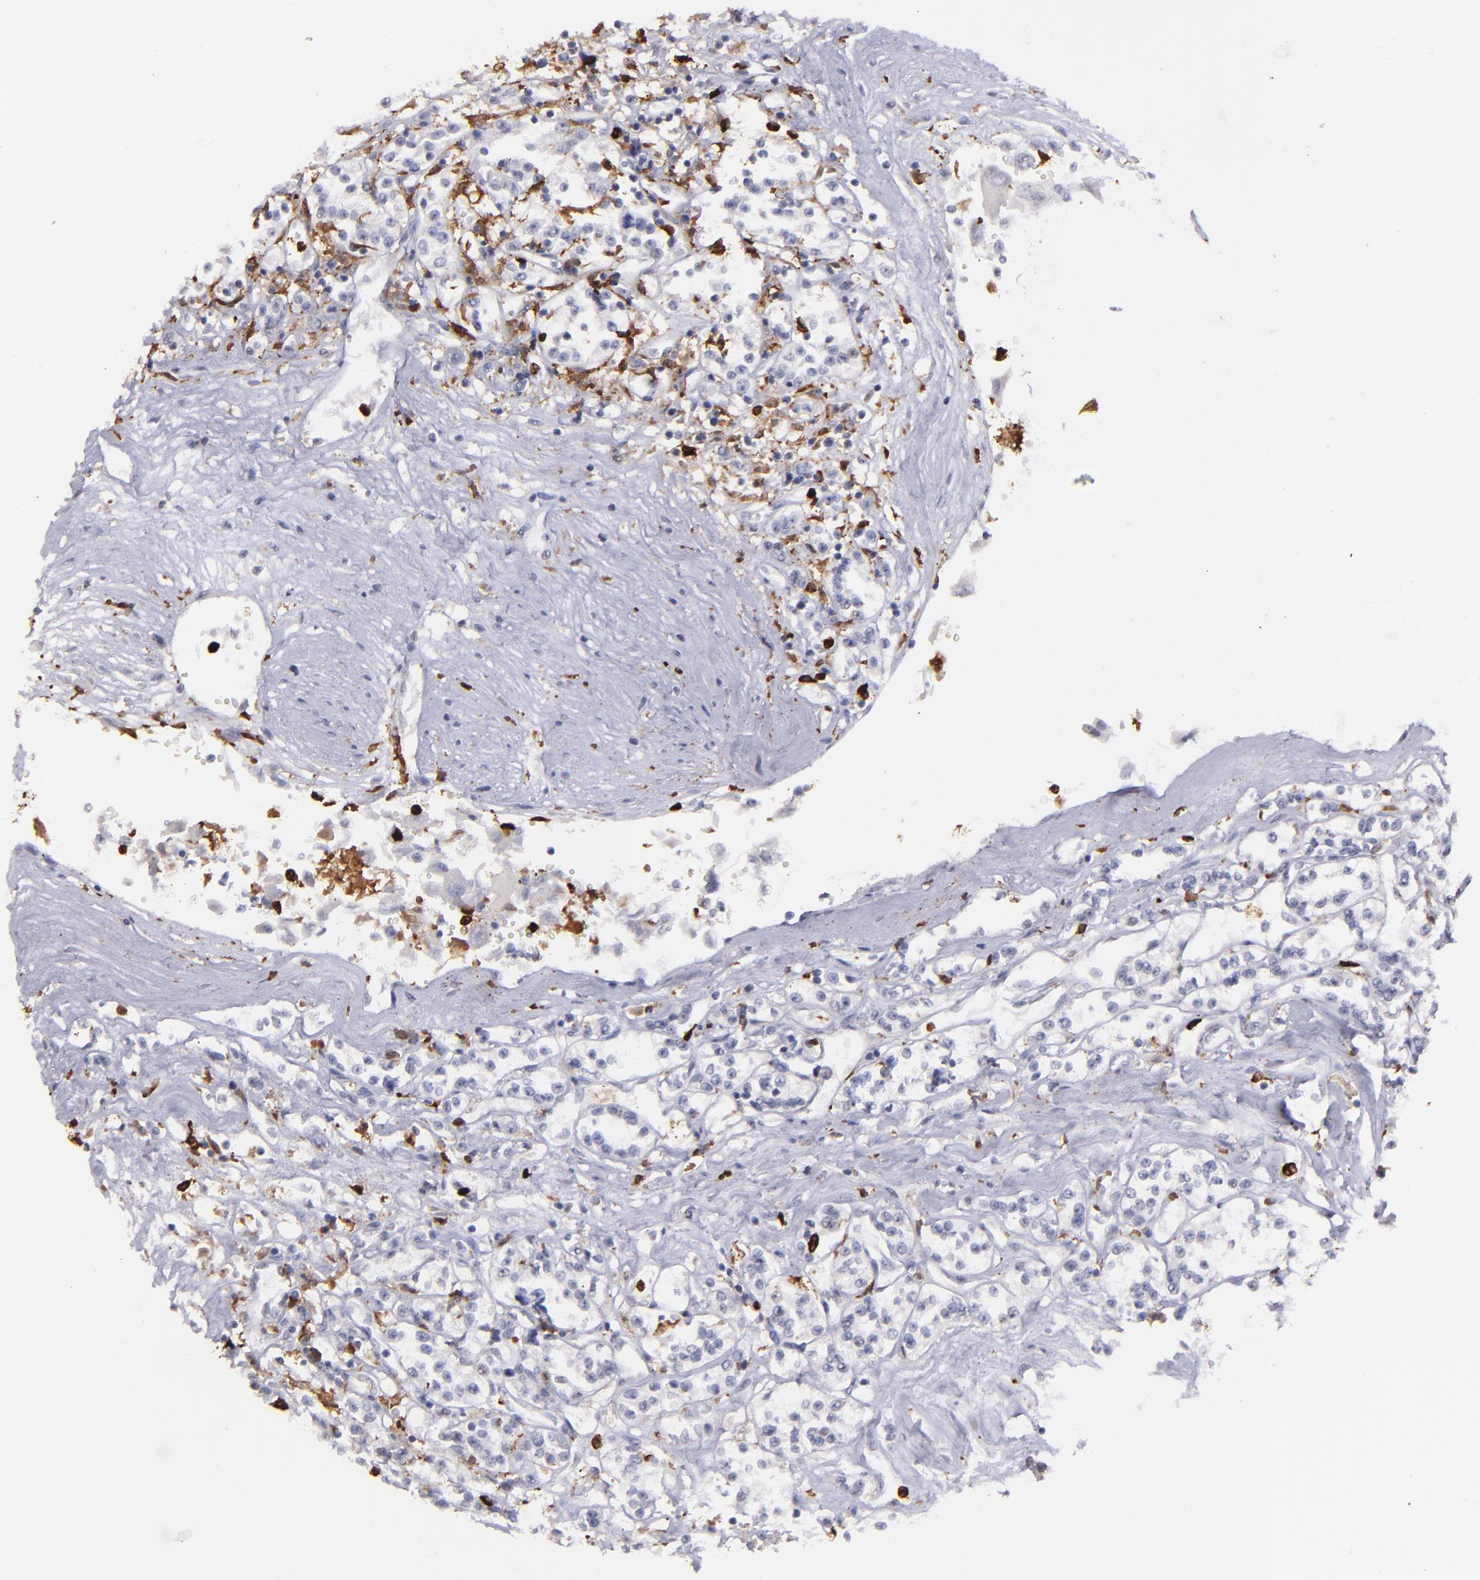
{"staining": {"intensity": "negative", "quantity": "none", "location": "none"}, "tissue": "renal cancer", "cell_type": "Tumor cells", "image_type": "cancer", "snomed": [{"axis": "morphology", "description": "Adenocarcinoma, NOS"}, {"axis": "topography", "description": "Kidney"}], "caption": "Immunohistochemical staining of adenocarcinoma (renal) exhibits no significant expression in tumor cells. (DAB (3,3'-diaminobenzidine) IHC with hematoxylin counter stain).", "gene": "NCF2", "patient": {"sex": "female", "age": 76}}